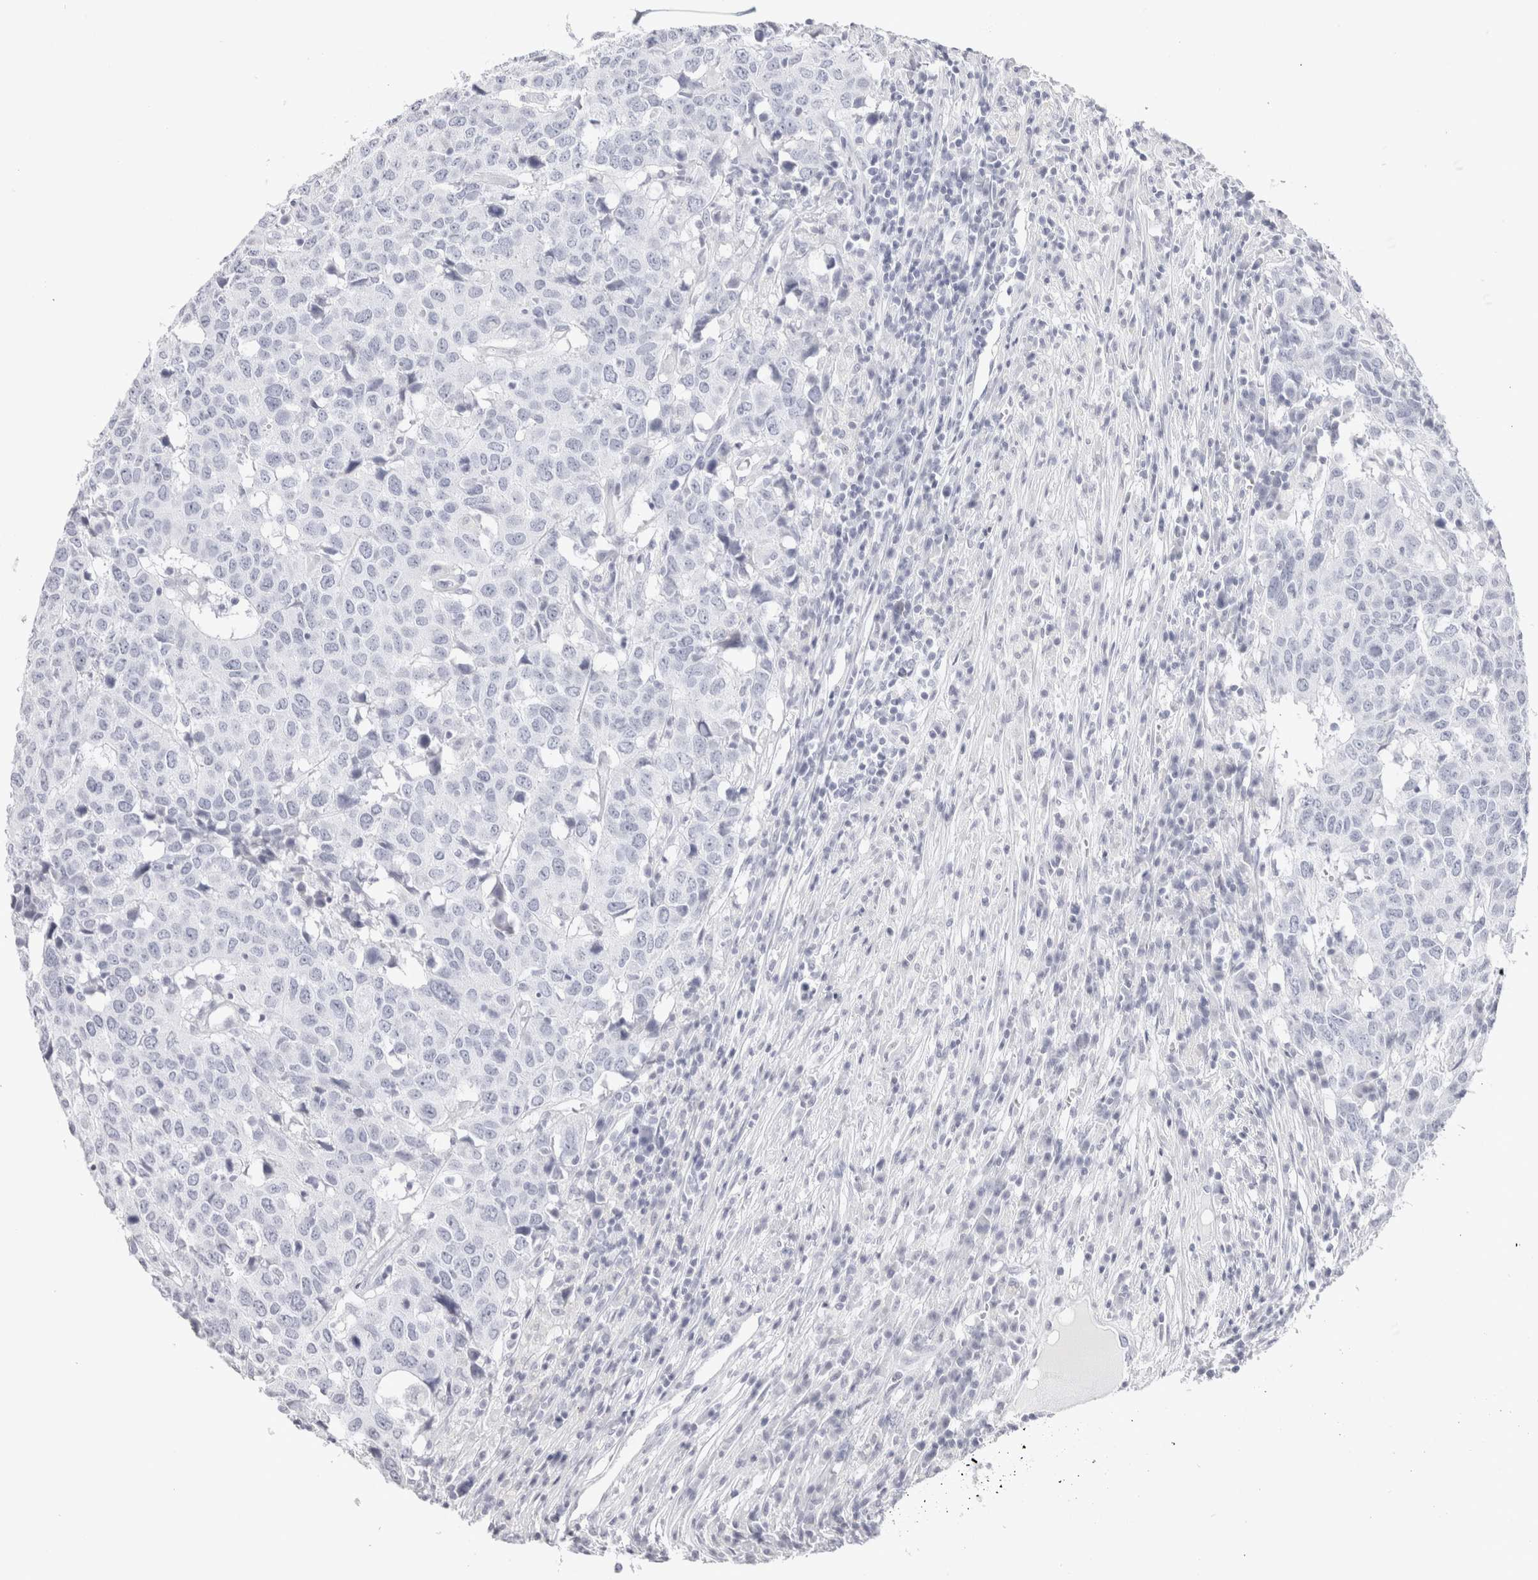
{"staining": {"intensity": "negative", "quantity": "none", "location": "none"}, "tissue": "head and neck cancer", "cell_type": "Tumor cells", "image_type": "cancer", "snomed": [{"axis": "morphology", "description": "Squamous cell carcinoma, NOS"}, {"axis": "topography", "description": "Head-Neck"}], "caption": "An immunohistochemistry (IHC) histopathology image of head and neck squamous cell carcinoma is shown. There is no staining in tumor cells of head and neck squamous cell carcinoma.", "gene": "GARIN1A", "patient": {"sex": "male", "age": 66}}